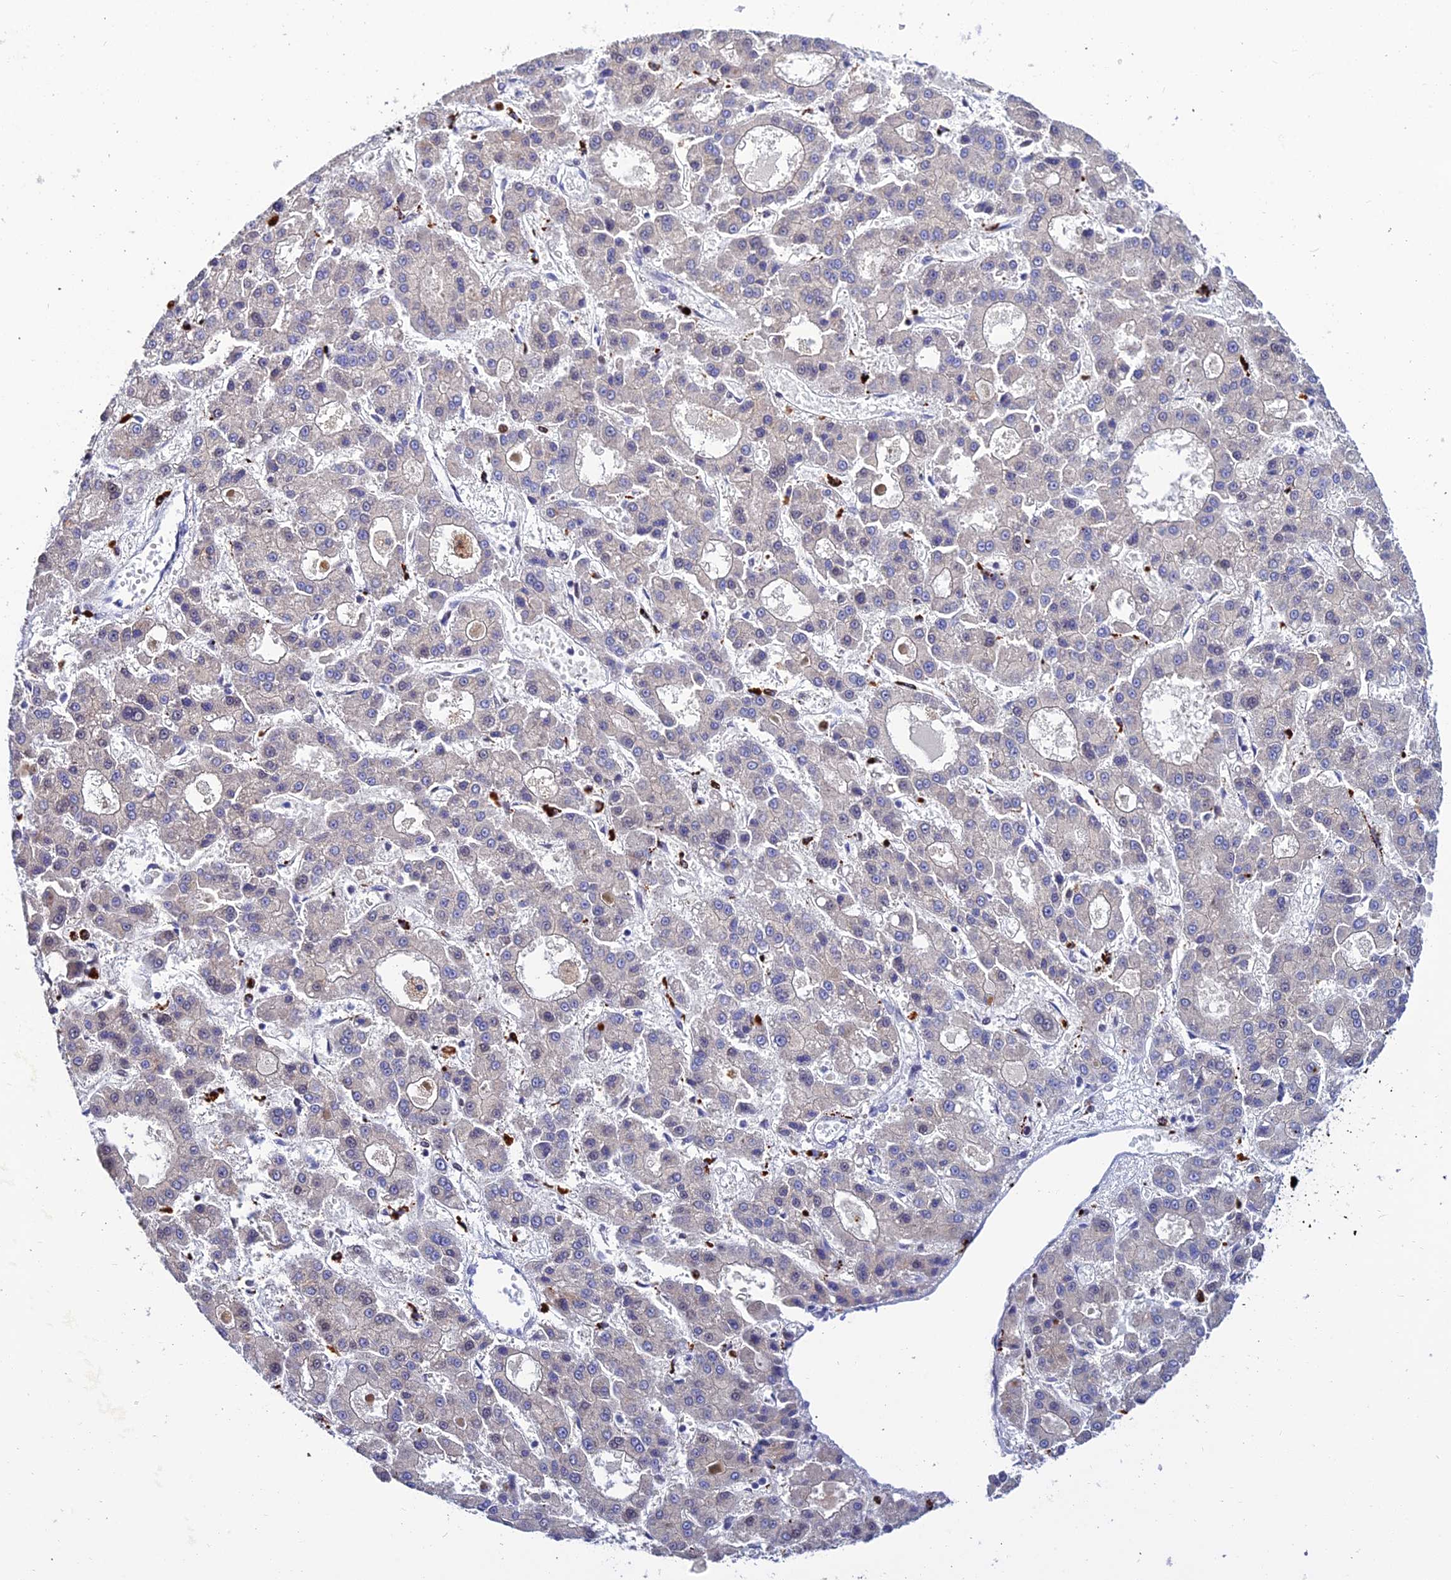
{"staining": {"intensity": "negative", "quantity": "none", "location": "none"}, "tissue": "liver cancer", "cell_type": "Tumor cells", "image_type": "cancer", "snomed": [{"axis": "morphology", "description": "Carcinoma, Hepatocellular, NOS"}, {"axis": "topography", "description": "Liver"}], "caption": "Image shows no protein expression in tumor cells of liver cancer tissue.", "gene": "HIC1", "patient": {"sex": "male", "age": 70}}